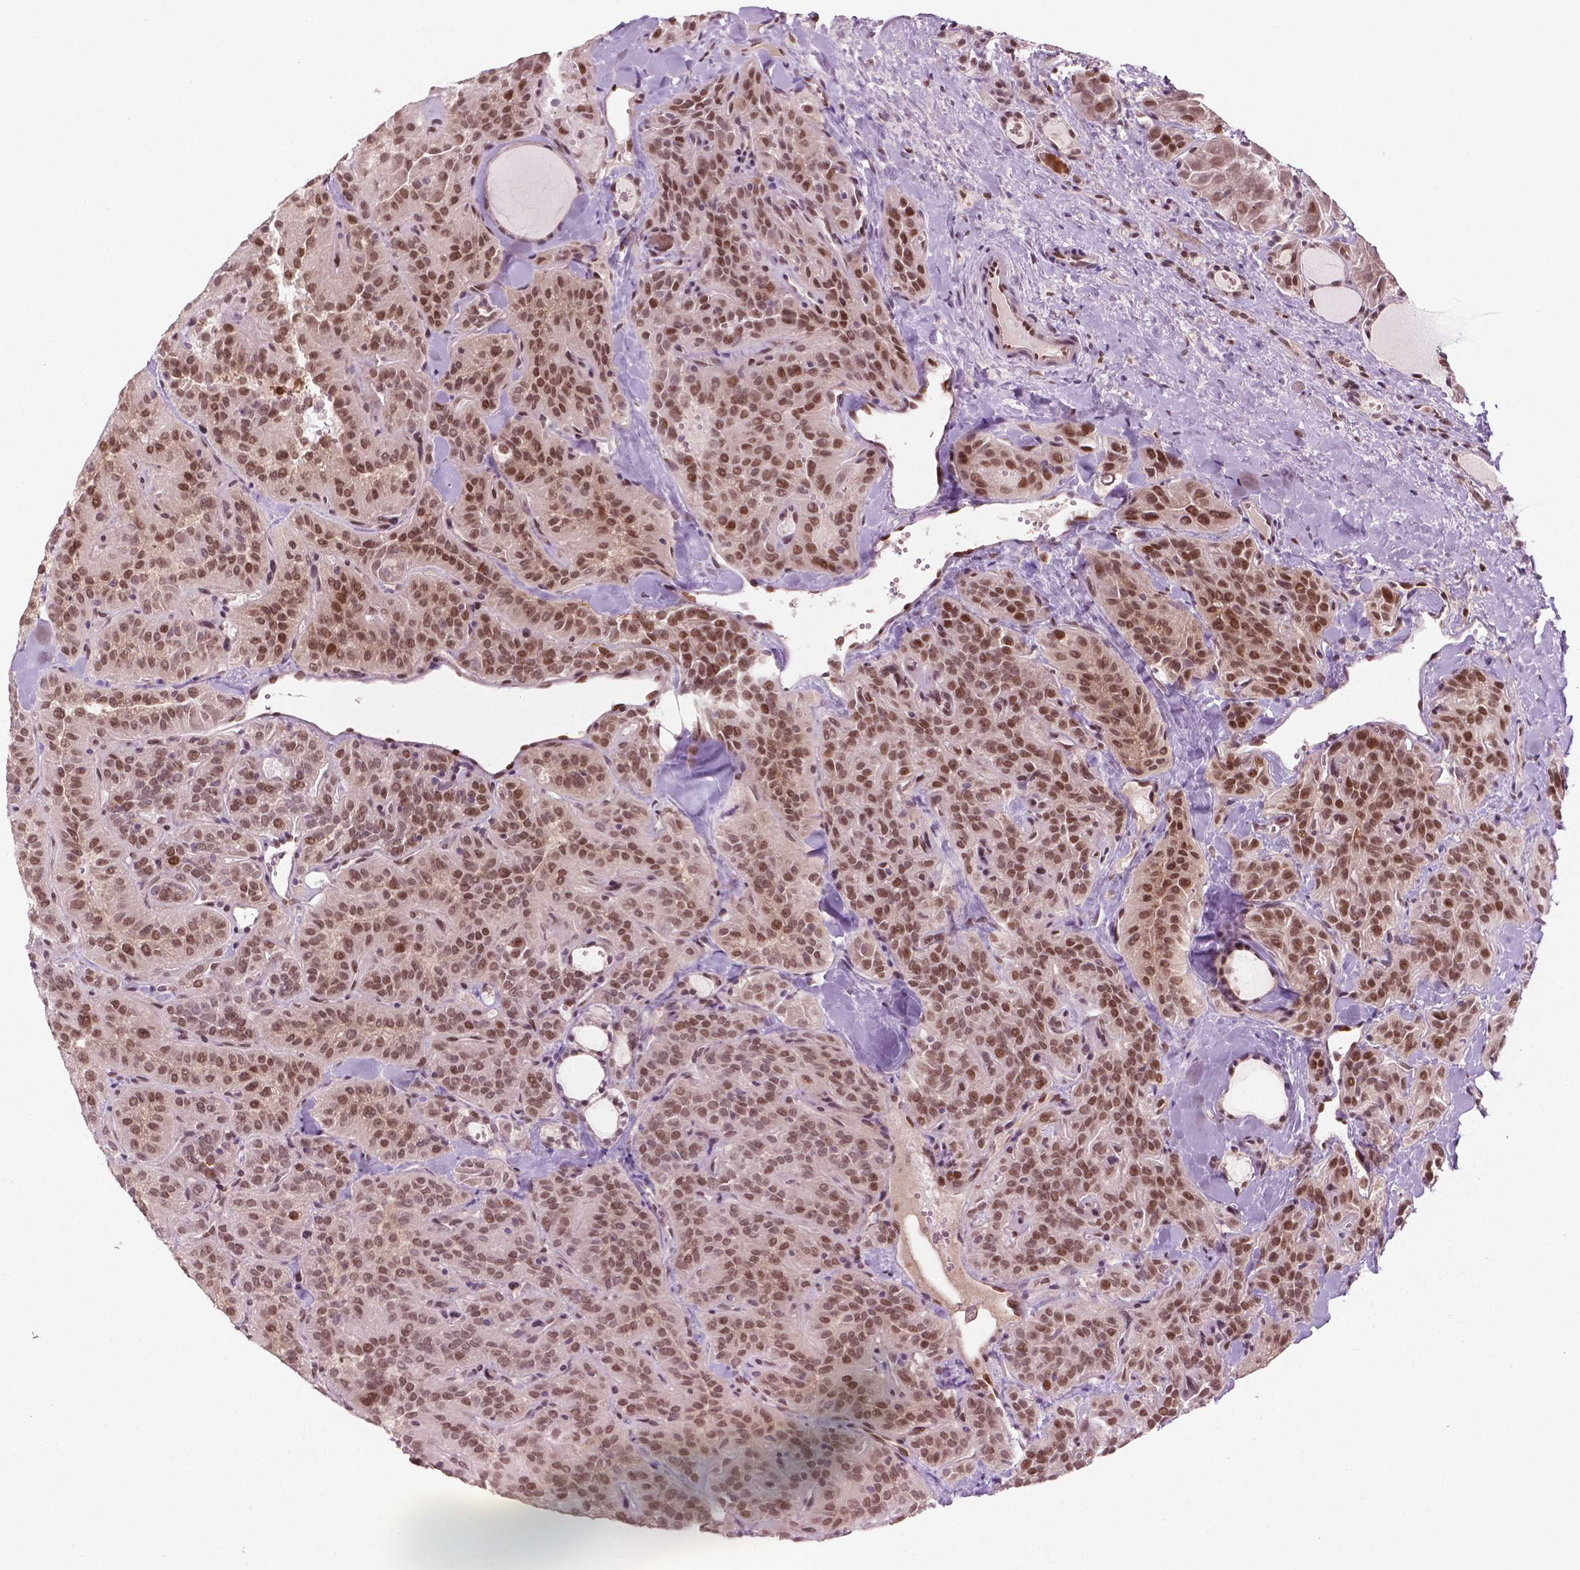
{"staining": {"intensity": "moderate", "quantity": ">75%", "location": "nuclear"}, "tissue": "thyroid cancer", "cell_type": "Tumor cells", "image_type": "cancer", "snomed": [{"axis": "morphology", "description": "Papillary adenocarcinoma, NOS"}, {"axis": "topography", "description": "Thyroid gland"}], "caption": "Thyroid cancer stained with a brown dye shows moderate nuclear positive expression in about >75% of tumor cells.", "gene": "NFAT5", "patient": {"sex": "female", "age": 45}}